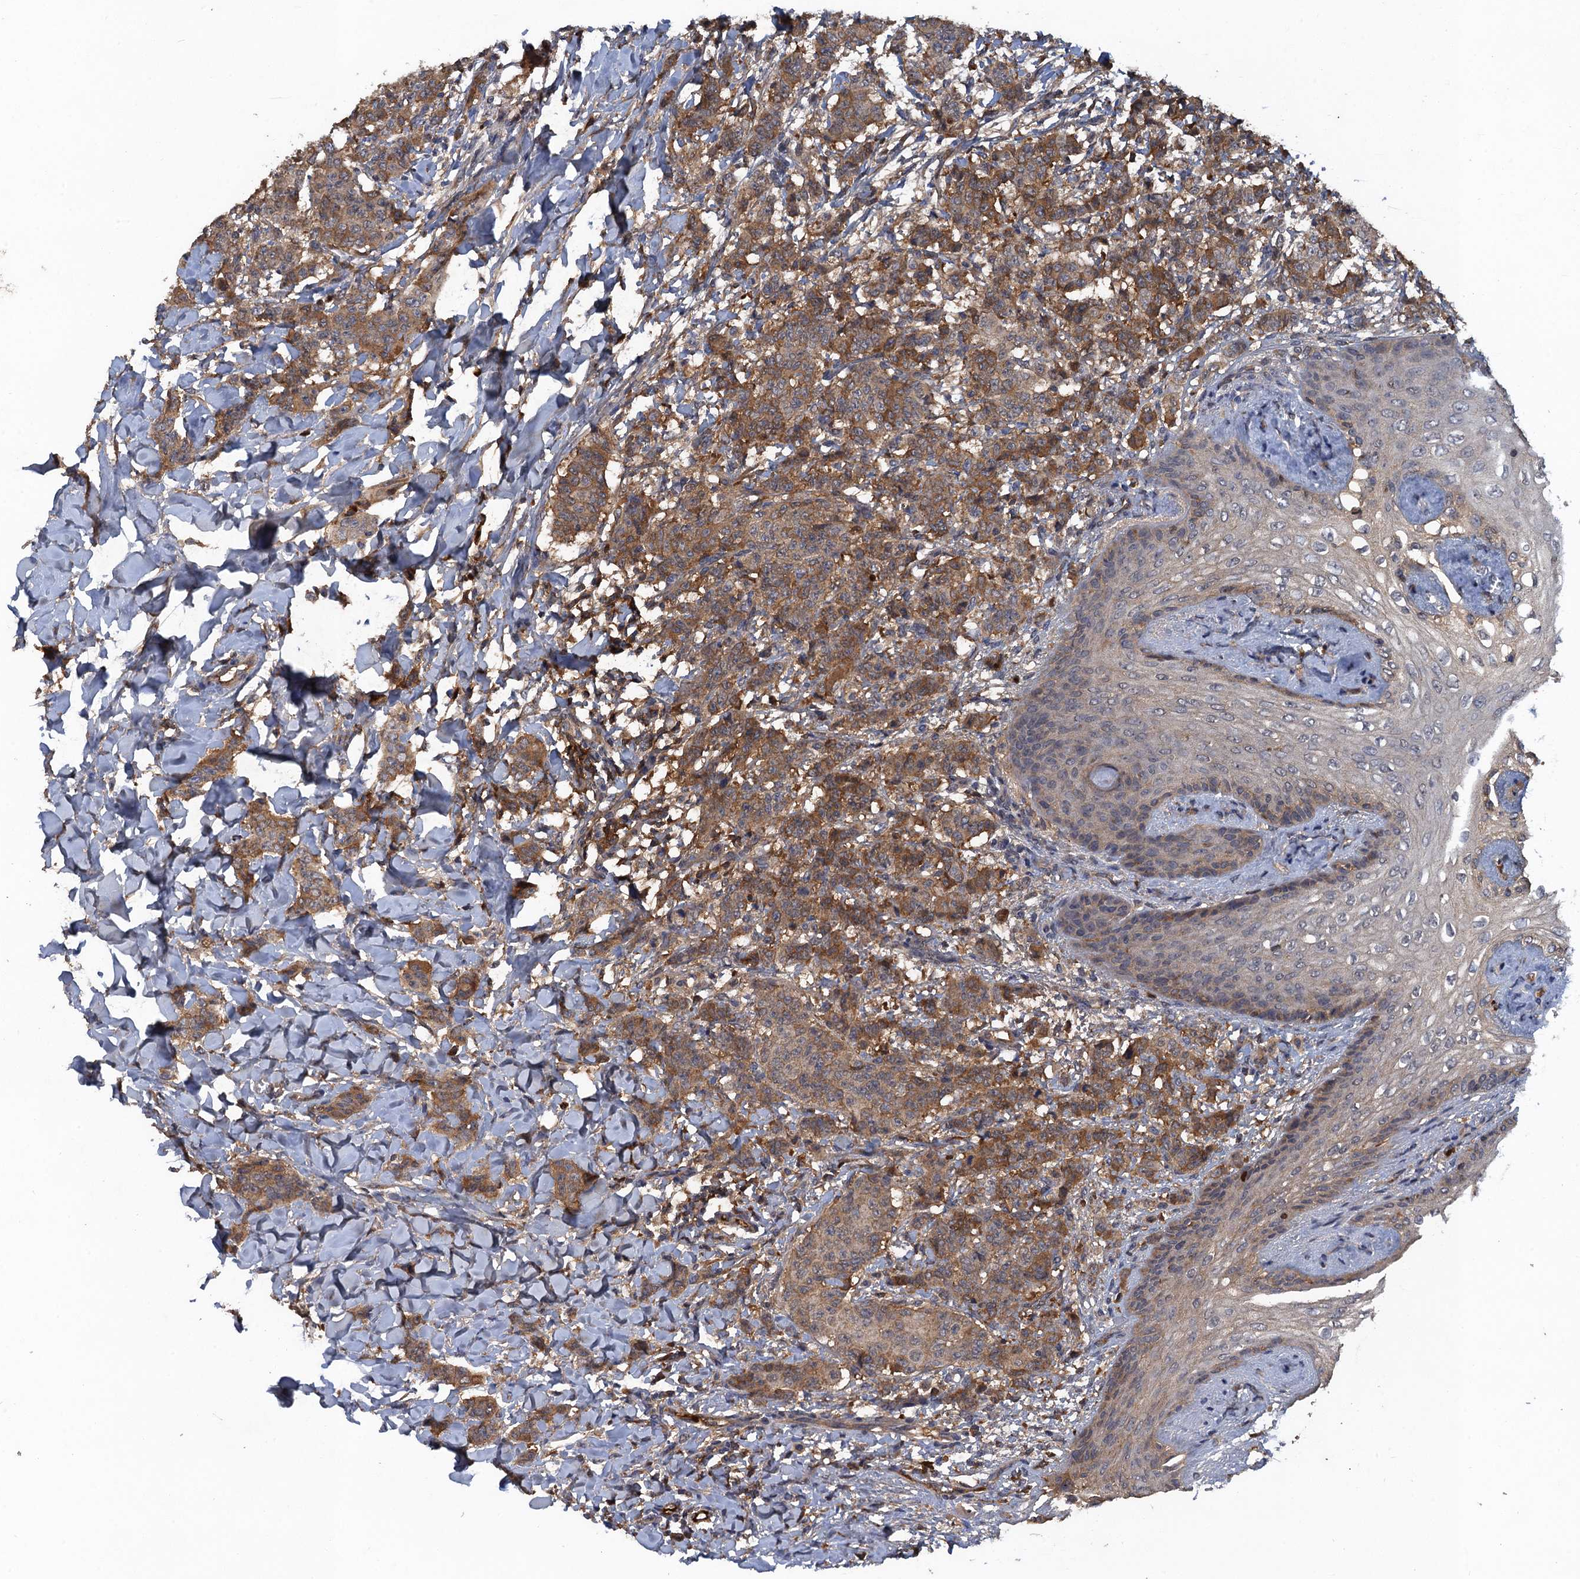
{"staining": {"intensity": "moderate", "quantity": ">75%", "location": "cytoplasmic/membranous"}, "tissue": "breast cancer", "cell_type": "Tumor cells", "image_type": "cancer", "snomed": [{"axis": "morphology", "description": "Duct carcinoma"}, {"axis": "topography", "description": "Breast"}], "caption": "IHC (DAB) staining of invasive ductal carcinoma (breast) reveals moderate cytoplasmic/membranous protein staining in approximately >75% of tumor cells. (DAB IHC, brown staining for protein, blue staining for nuclei).", "gene": "HAPLN3", "patient": {"sex": "female", "age": 40}}